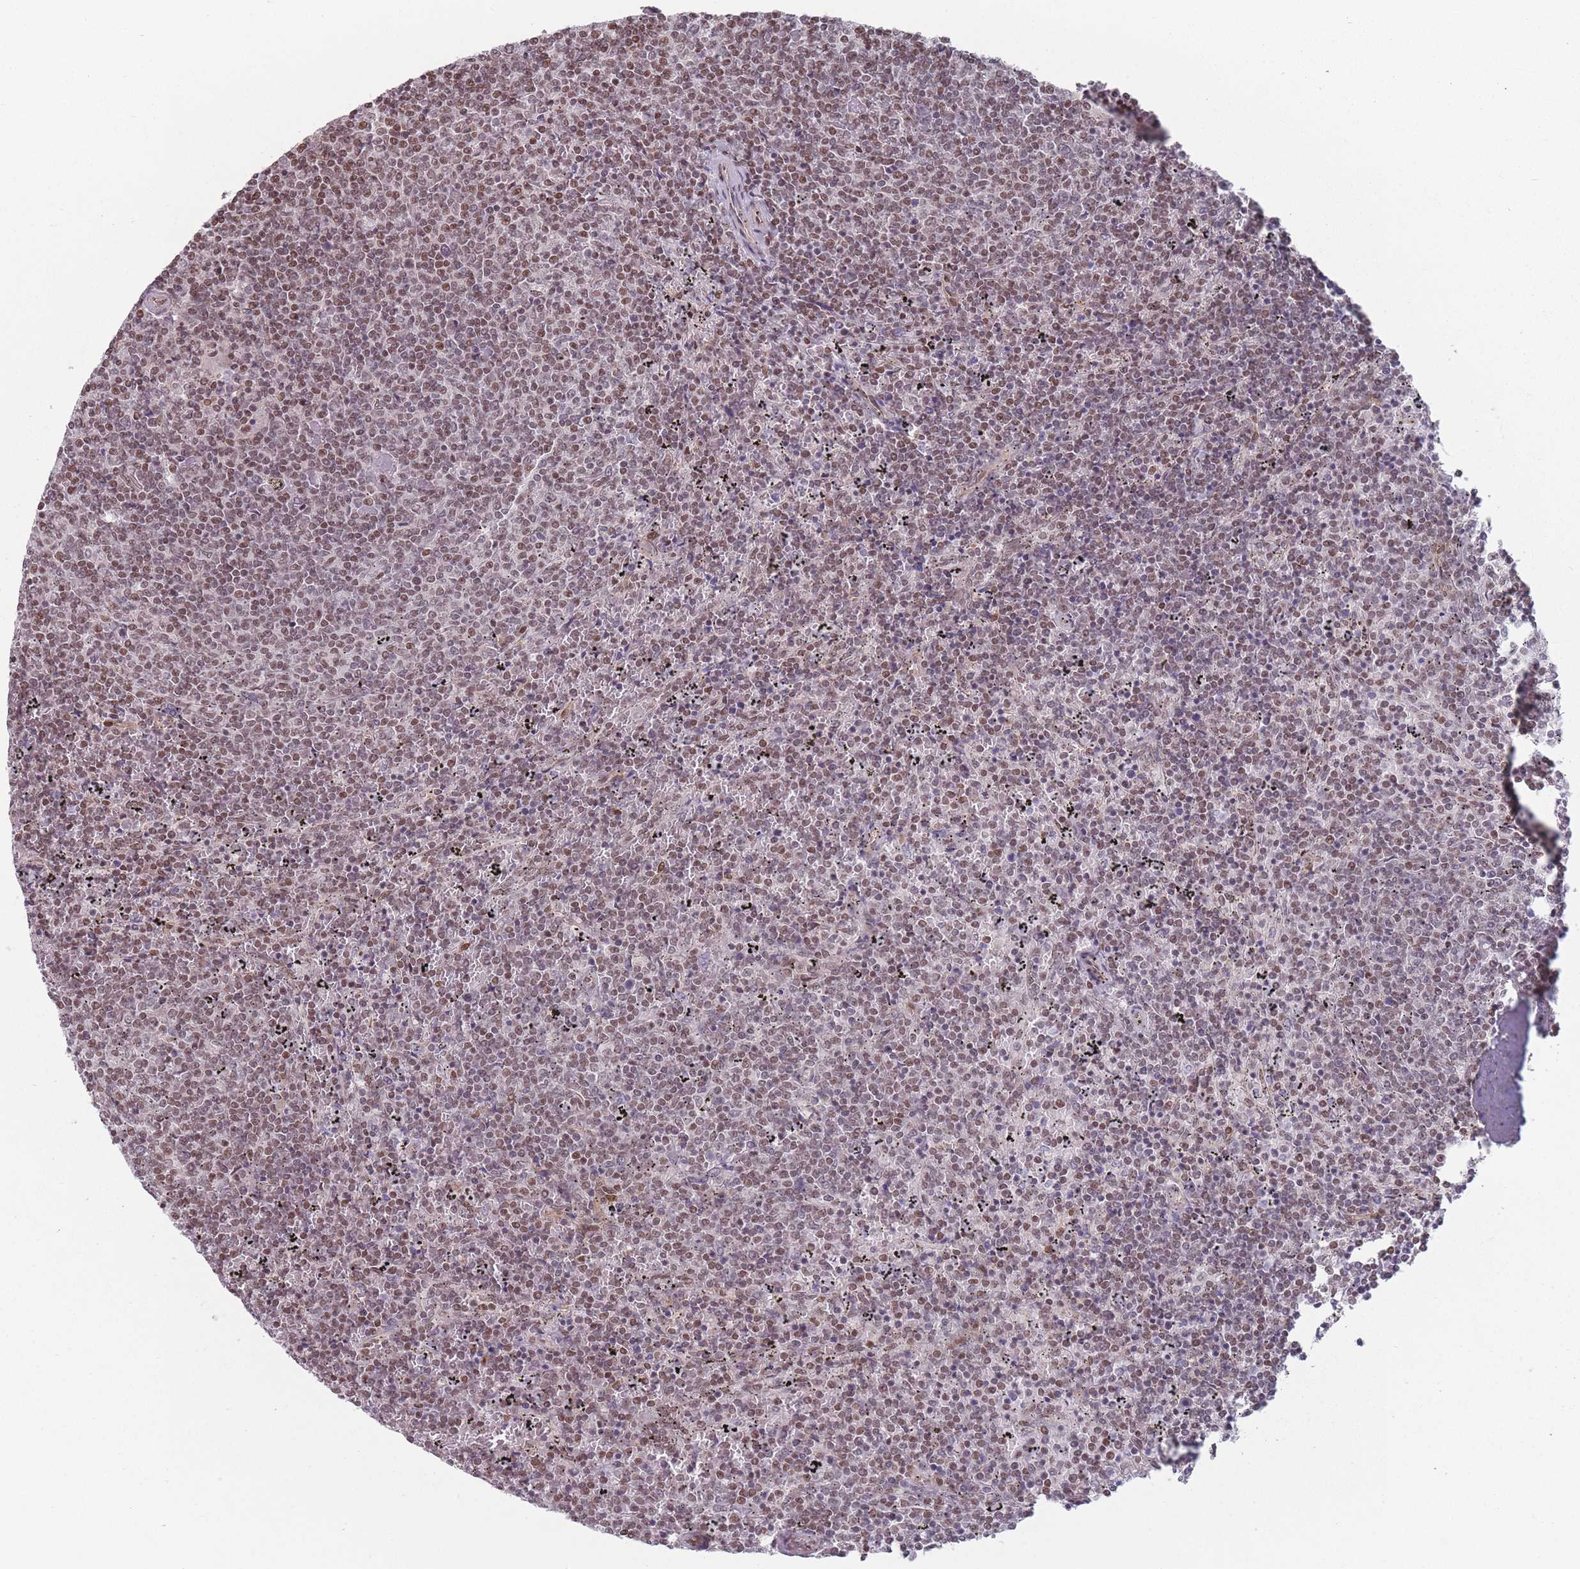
{"staining": {"intensity": "moderate", "quantity": ">75%", "location": "nuclear"}, "tissue": "lymphoma", "cell_type": "Tumor cells", "image_type": "cancer", "snomed": [{"axis": "morphology", "description": "Malignant lymphoma, non-Hodgkin's type, Low grade"}, {"axis": "topography", "description": "Spleen"}], "caption": "High-power microscopy captured an immunohistochemistry (IHC) image of malignant lymphoma, non-Hodgkin's type (low-grade), revealing moderate nuclear positivity in about >75% of tumor cells.", "gene": "SH3BGRL2", "patient": {"sex": "female", "age": 50}}